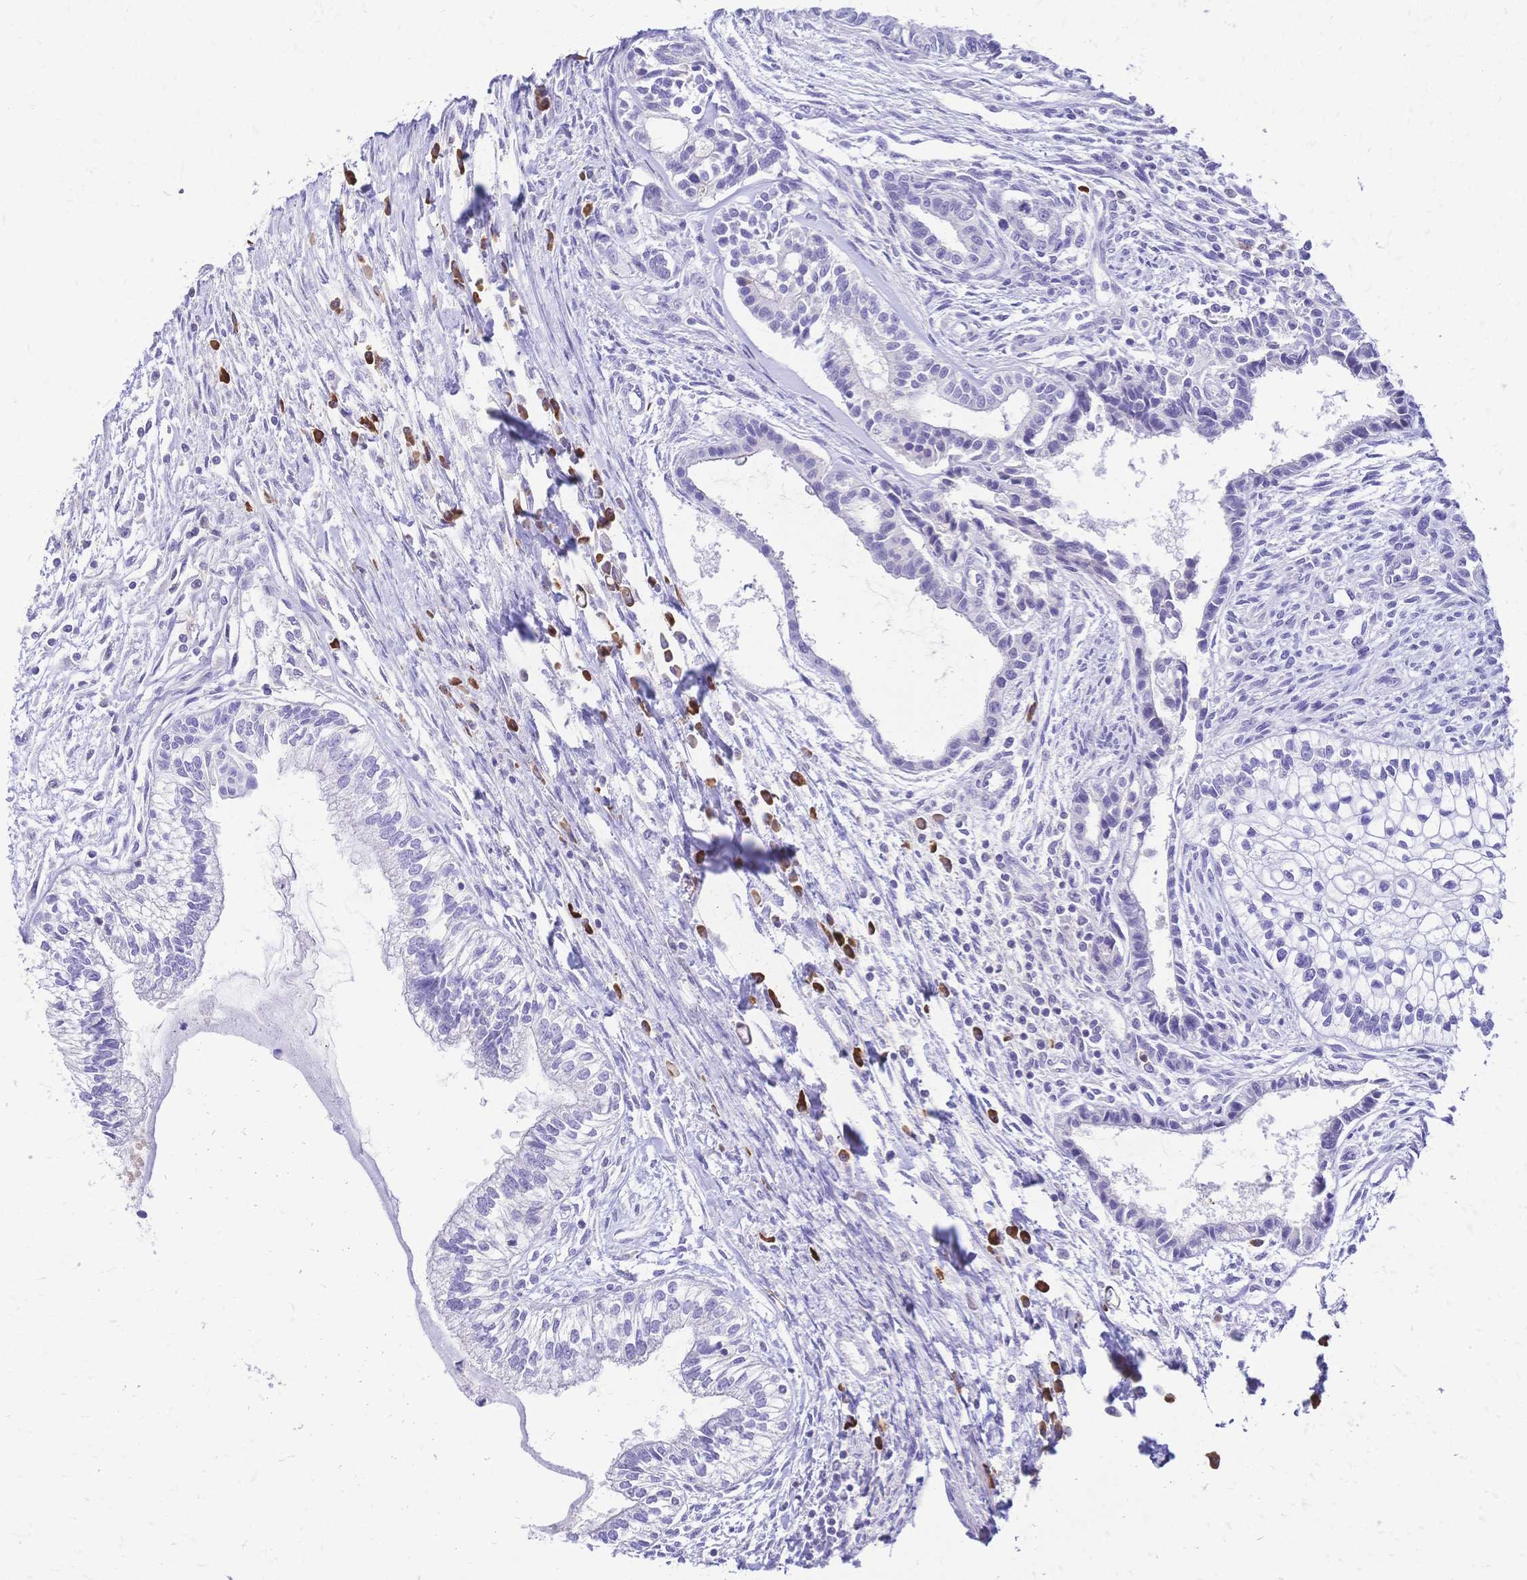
{"staining": {"intensity": "negative", "quantity": "none", "location": "none"}, "tissue": "testis cancer", "cell_type": "Tumor cells", "image_type": "cancer", "snomed": [{"axis": "morphology", "description": "Carcinoma, Embryonal, NOS"}, {"axis": "topography", "description": "Testis"}], "caption": "An immunohistochemistry histopathology image of testis cancer (embryonal carcinoma) is shown. There is no staining in tumor cells of testis cancer (embryonal carcinoma).", "gene": "IL2RA", "patient": {"sex": "male", "age": 37}}